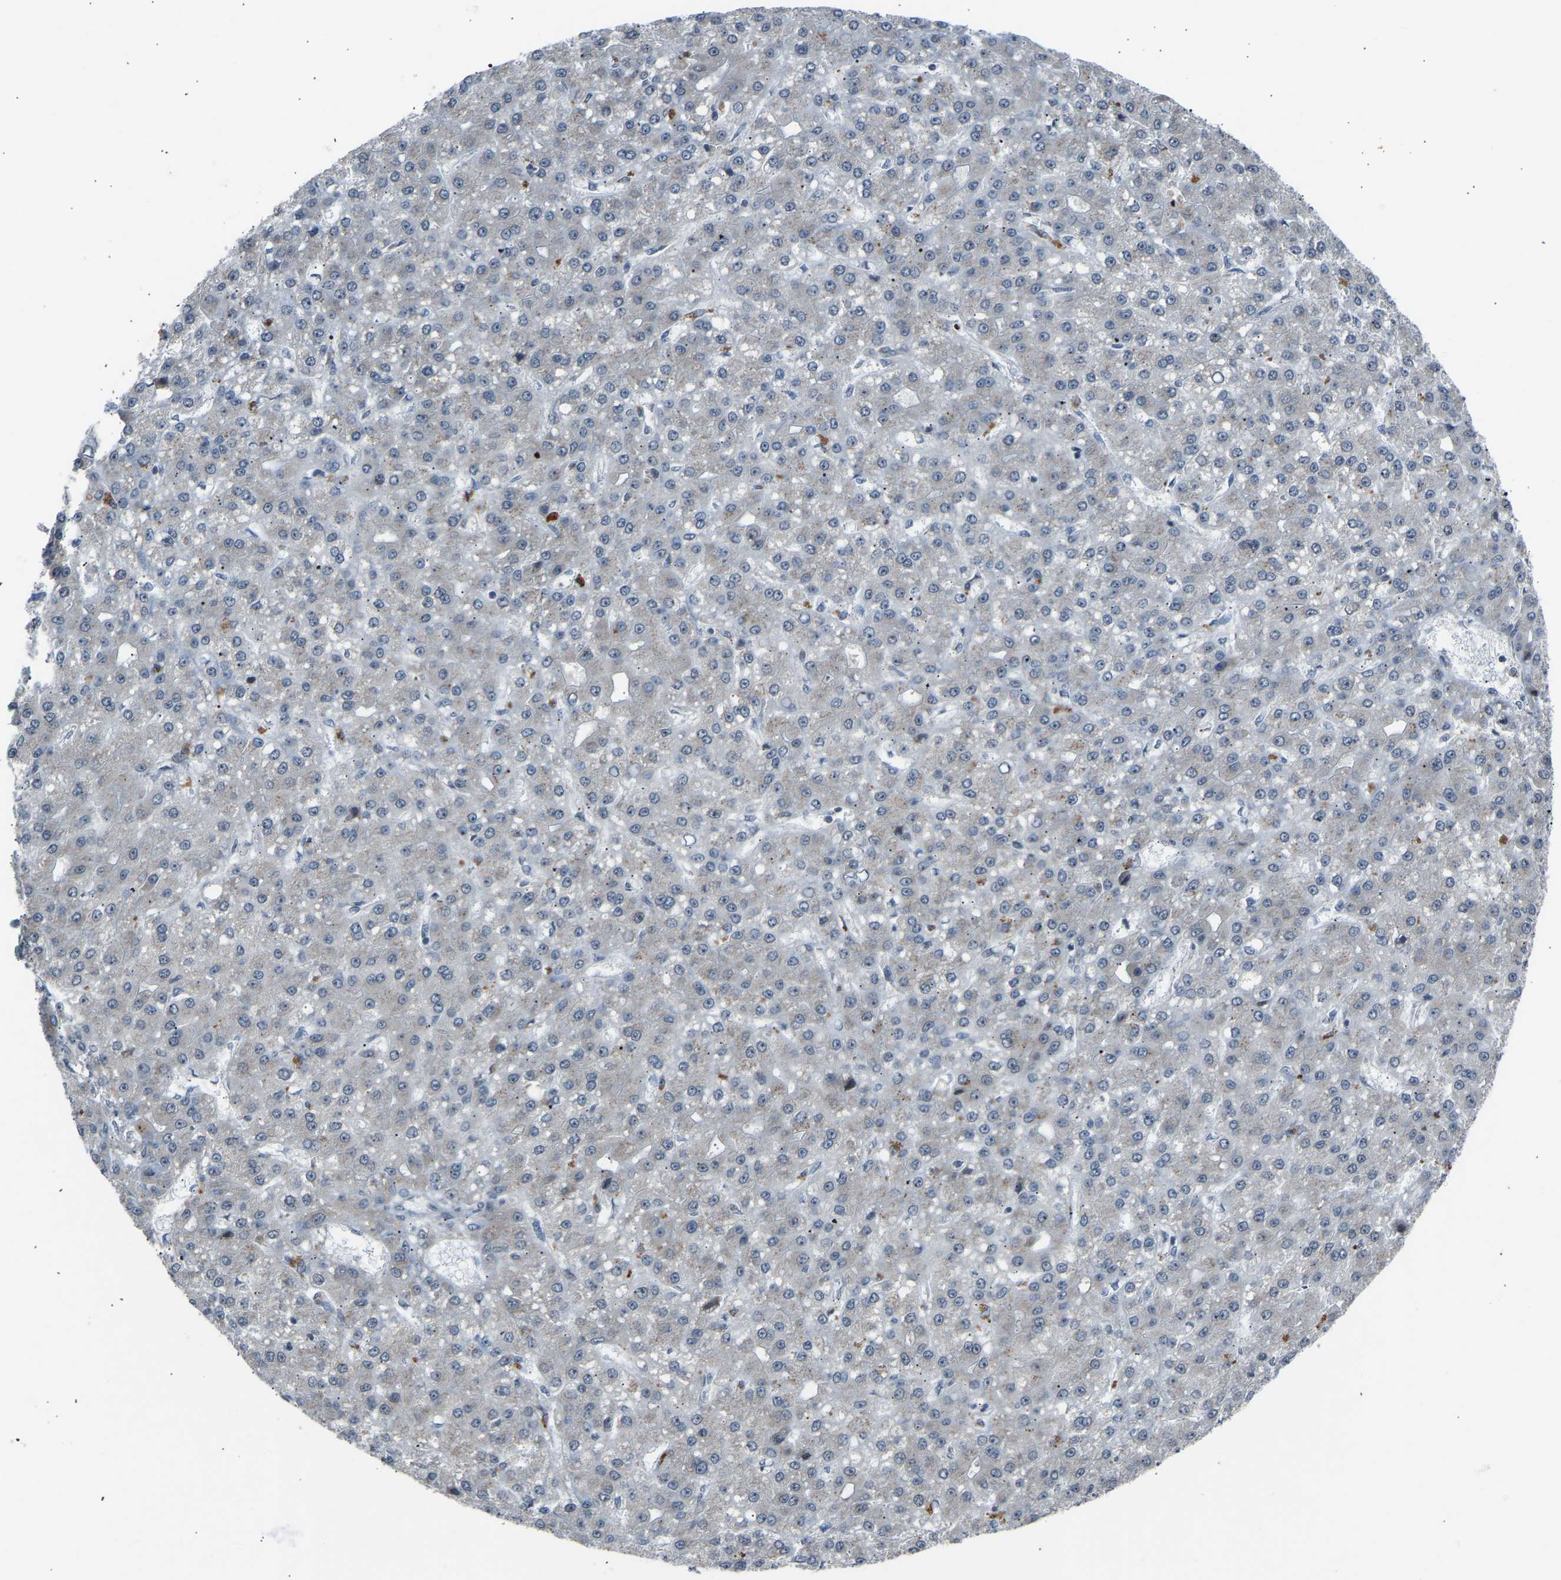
{"staining": {"intensity": "negative", "quantity": "none", "location": "none"}, "tissue": "liver cancer", "cell_type": "Tumor cells", "image_type": "cancer", "snomed": [{"axis": "morphology", "description": "Carcinoma, Hepatocellular, NOS"}, {"axis": "topography", "description": "Liver"}], "caption": "Immunohistochemistry micrograph of human liver cancer (hepatocellular carcinoma) stained for a protein (brown), which demonstrates no positivity in tumor cells.", "gene": "SLIRP", "patient": {"sex": "male", "age": 67}}